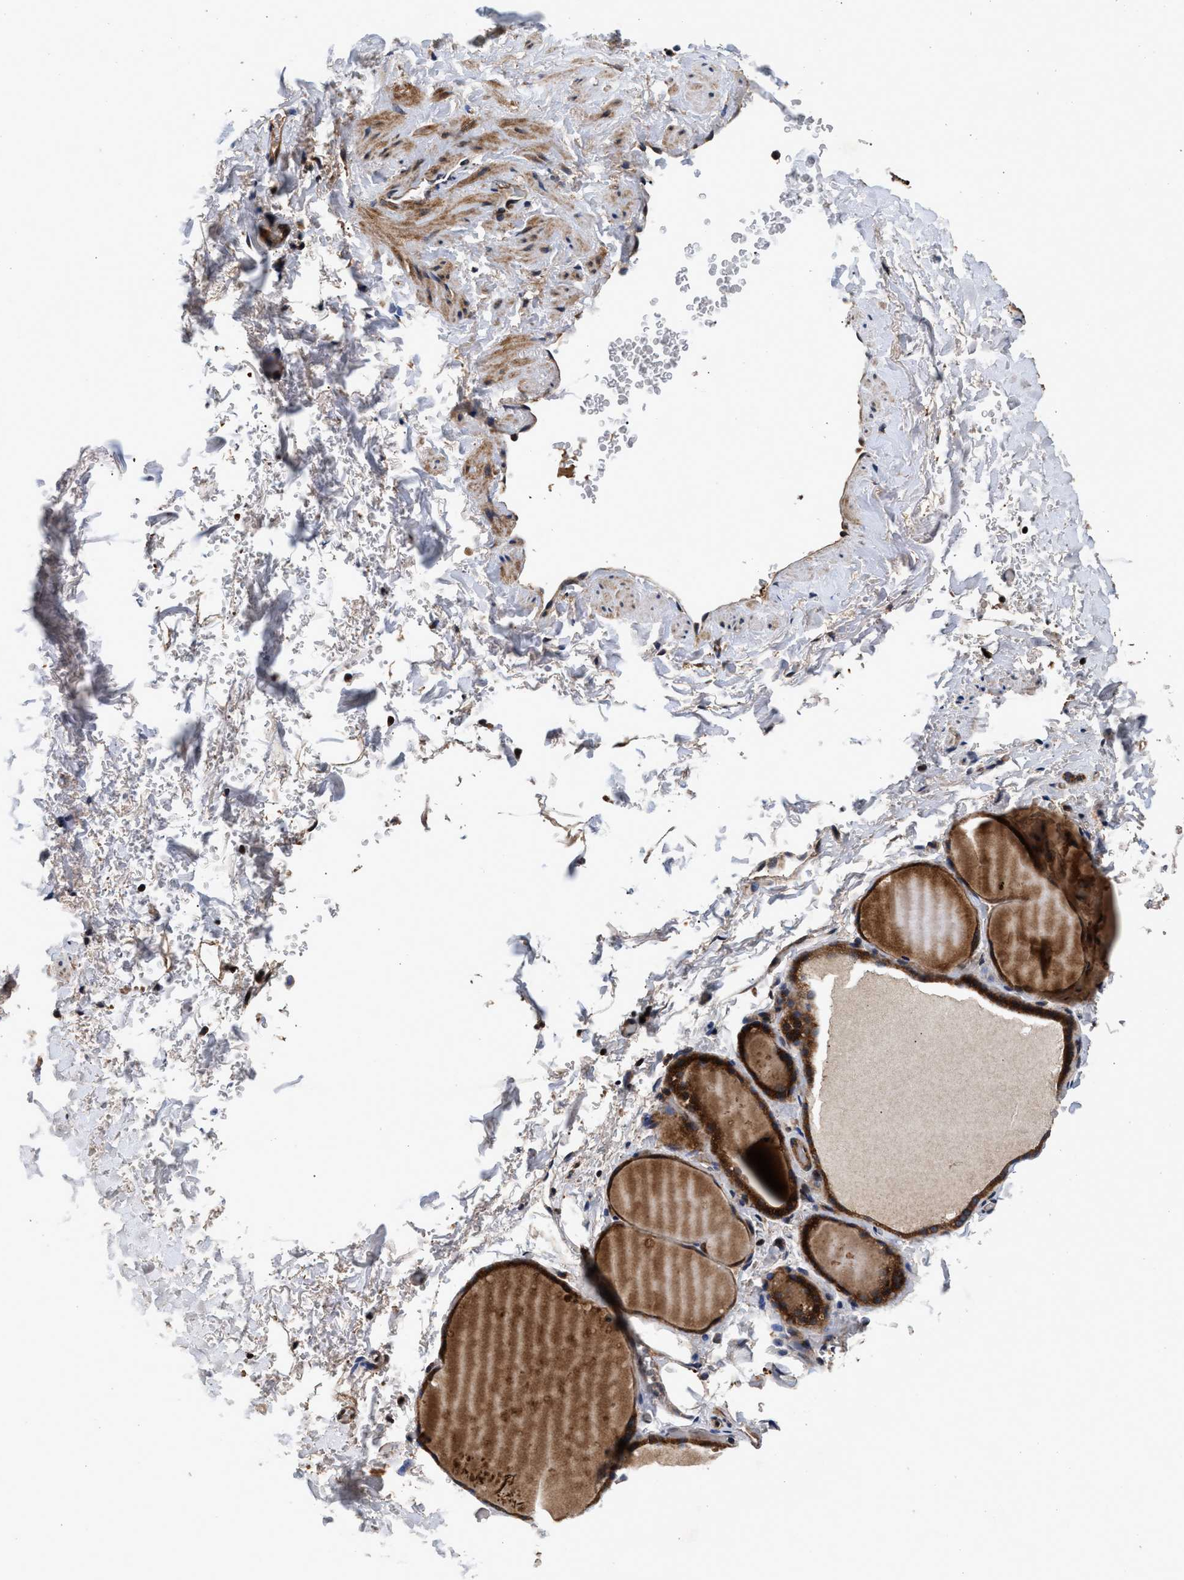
{"staining": {"intensity": "moderate", "quantity": ">75%", "location": "cytoplasmic/membranous"}, "tissue": "thyroid gland", "cell_type": "Glandular cells", "image_type": "normal", "snomed": [{"axis": "morphology", "description": "Normal tissue, NOS"}, {"axis": "topography", "description": "Thyroid gland"}], "caption": "This micrograph shows immunohistochemistry staining of normal thyroid gland, with medium moderate cytoplasmic/membranous staining in about >75% of glandular cells.", "gene": "NFKB2", "patient": {"sex": "male", "age": 61}}